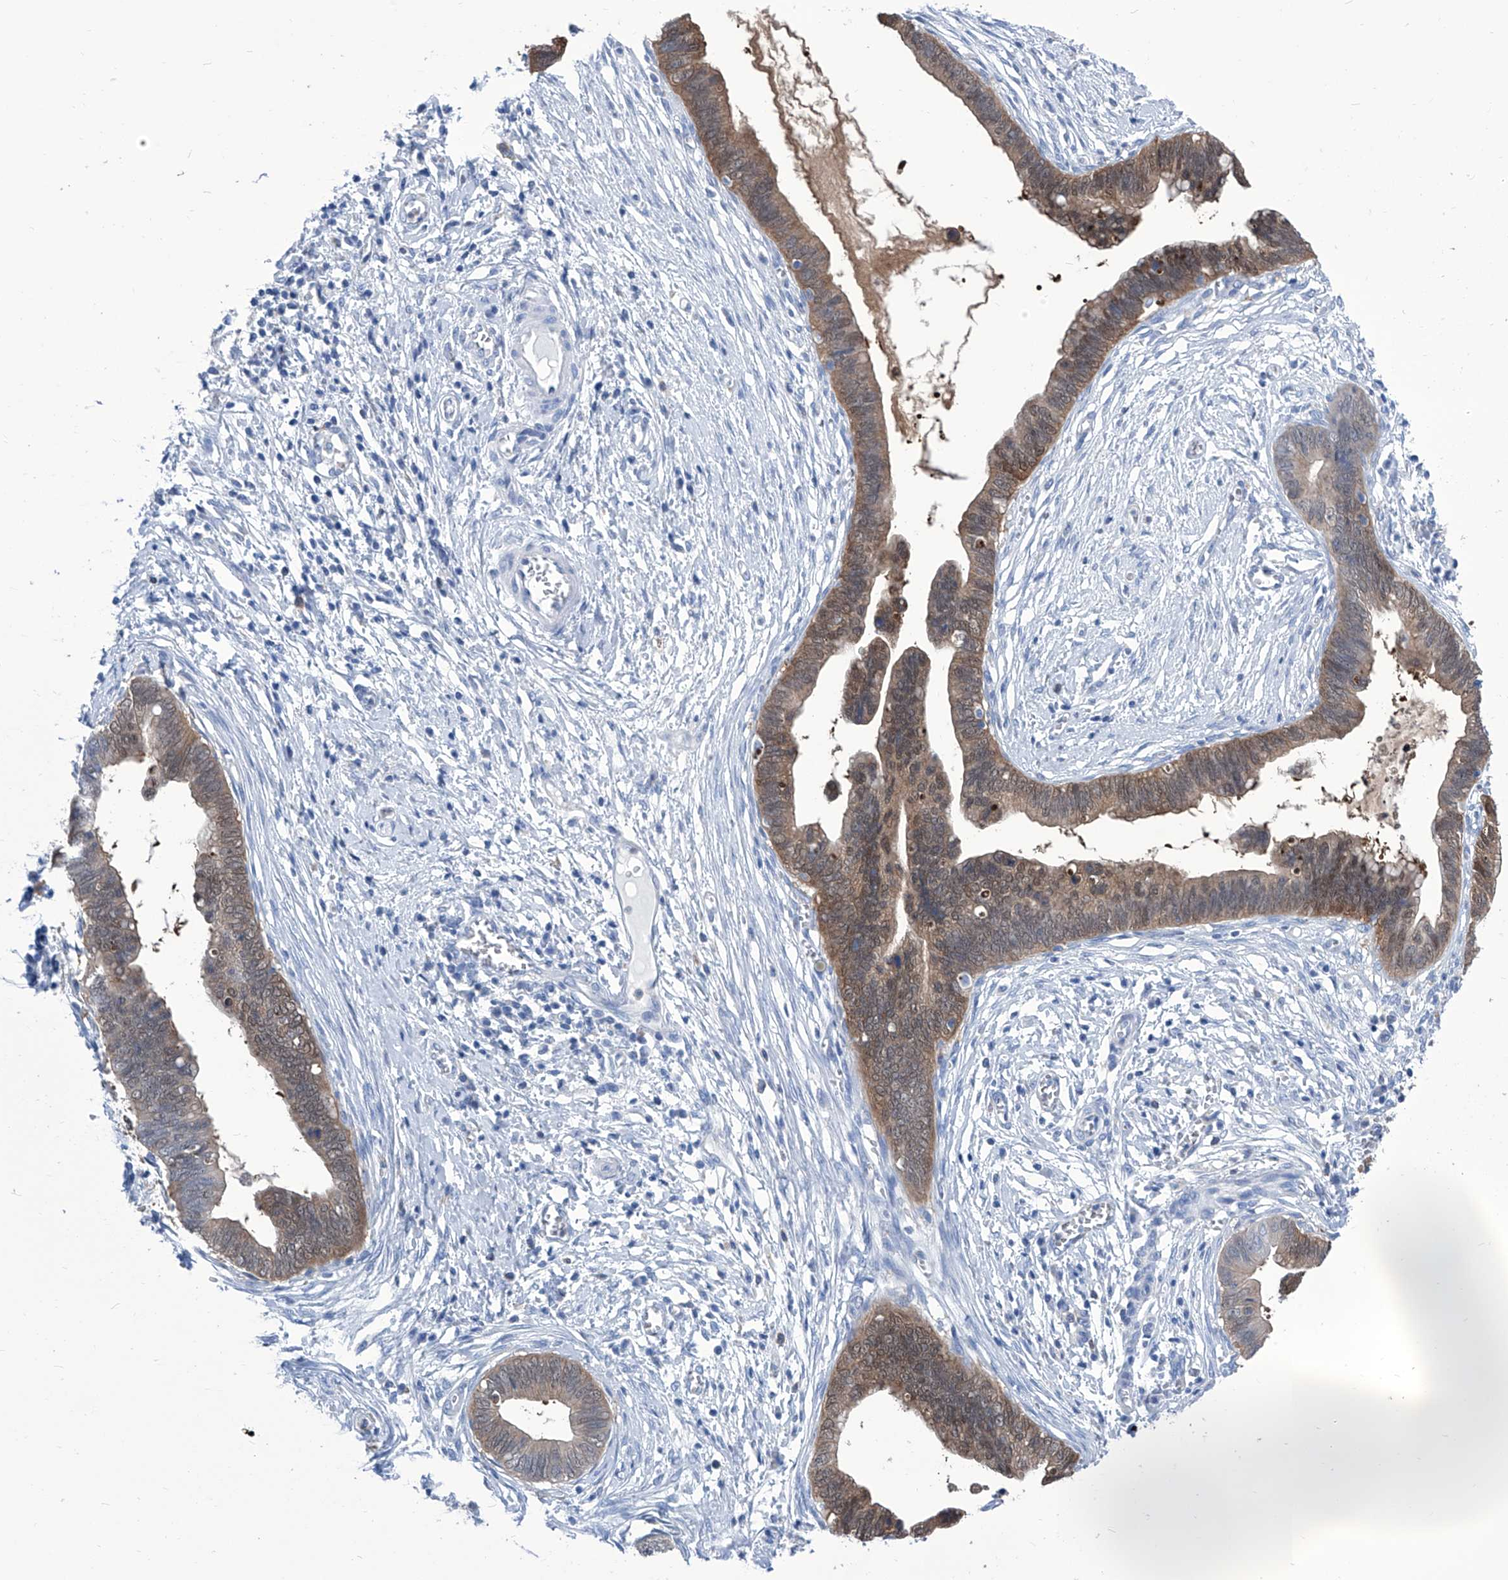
{"staining": {"intensity": "moderate", "quantity": ">75%", "location": "cytoplasmic/membranous"}, "tissue": "cervical cancer", "cell_type": "Tumor cells", "image_type": "cancer", "snomed": [{"axis": "morphology", "description": "Adenocarcinoma, NOS"}, {"axis": "topography", "description": "Cervix"}], "caption": "Human adenocarcinoma (cervical) stained with a brown dye displays moderate cytoplasmic/membranous positive positivity in approximately >75% of tumor cells.", "gene": "IMPA2", "patient": {"sex": "female", "age": 44}}